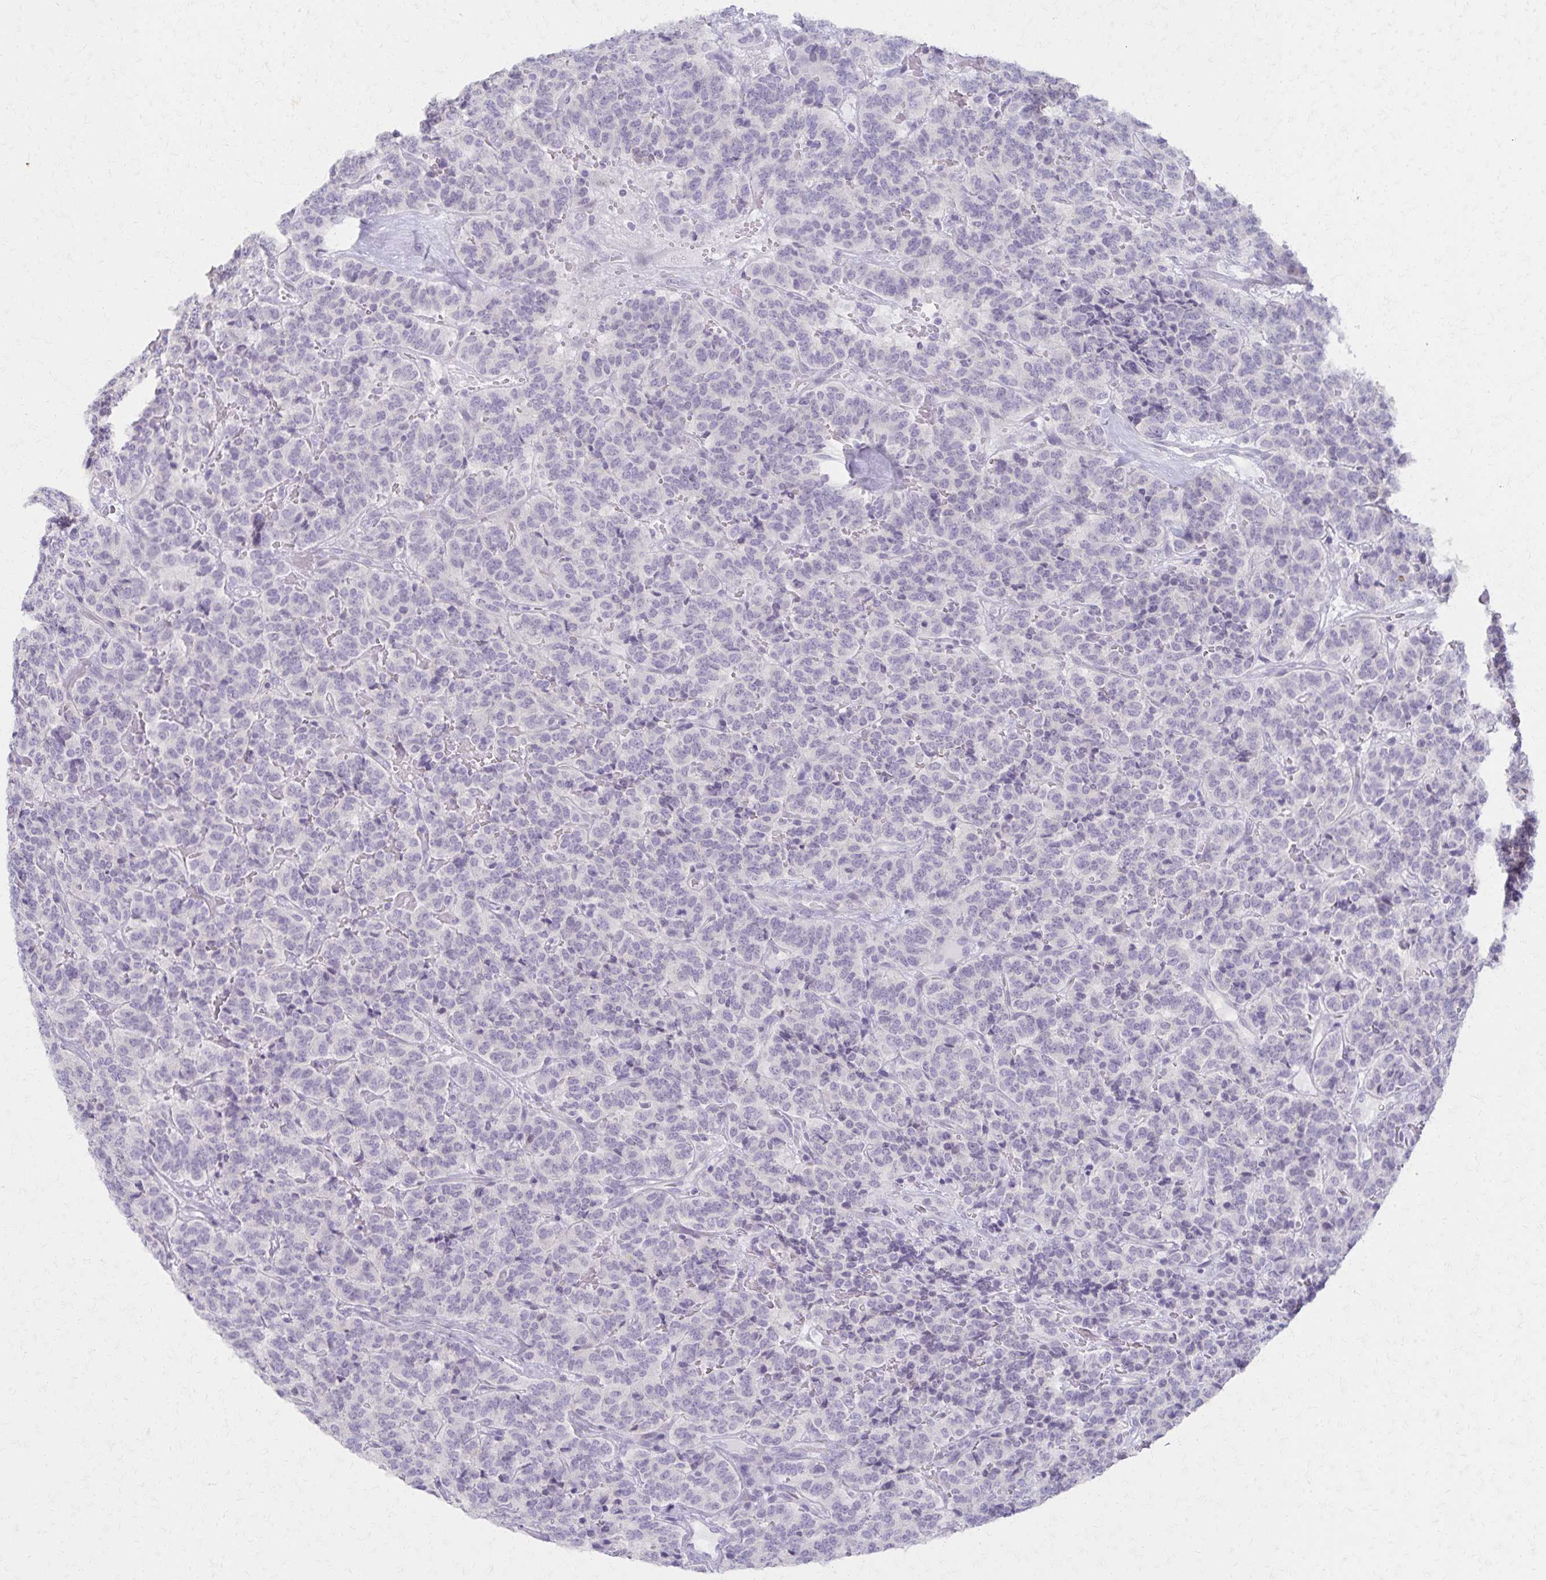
{"staining": {"intensity": "negative", "quantity": "none", "location": "none"}, "tissue": "carcinoid", "cell_type": "Tumor cells", "image_type": "cancer", "snomed": [{"axis": "morphology", "description": "Carcinoid, malignant, NOS"}, {"axis": "topography", "description": "Pancreas"}], "caption": "A micrograph of human malignant carcinoid is negative for staining in tumor cells.", "gene": "MORC4", "patient": {"sex": "male", "age": 36}}